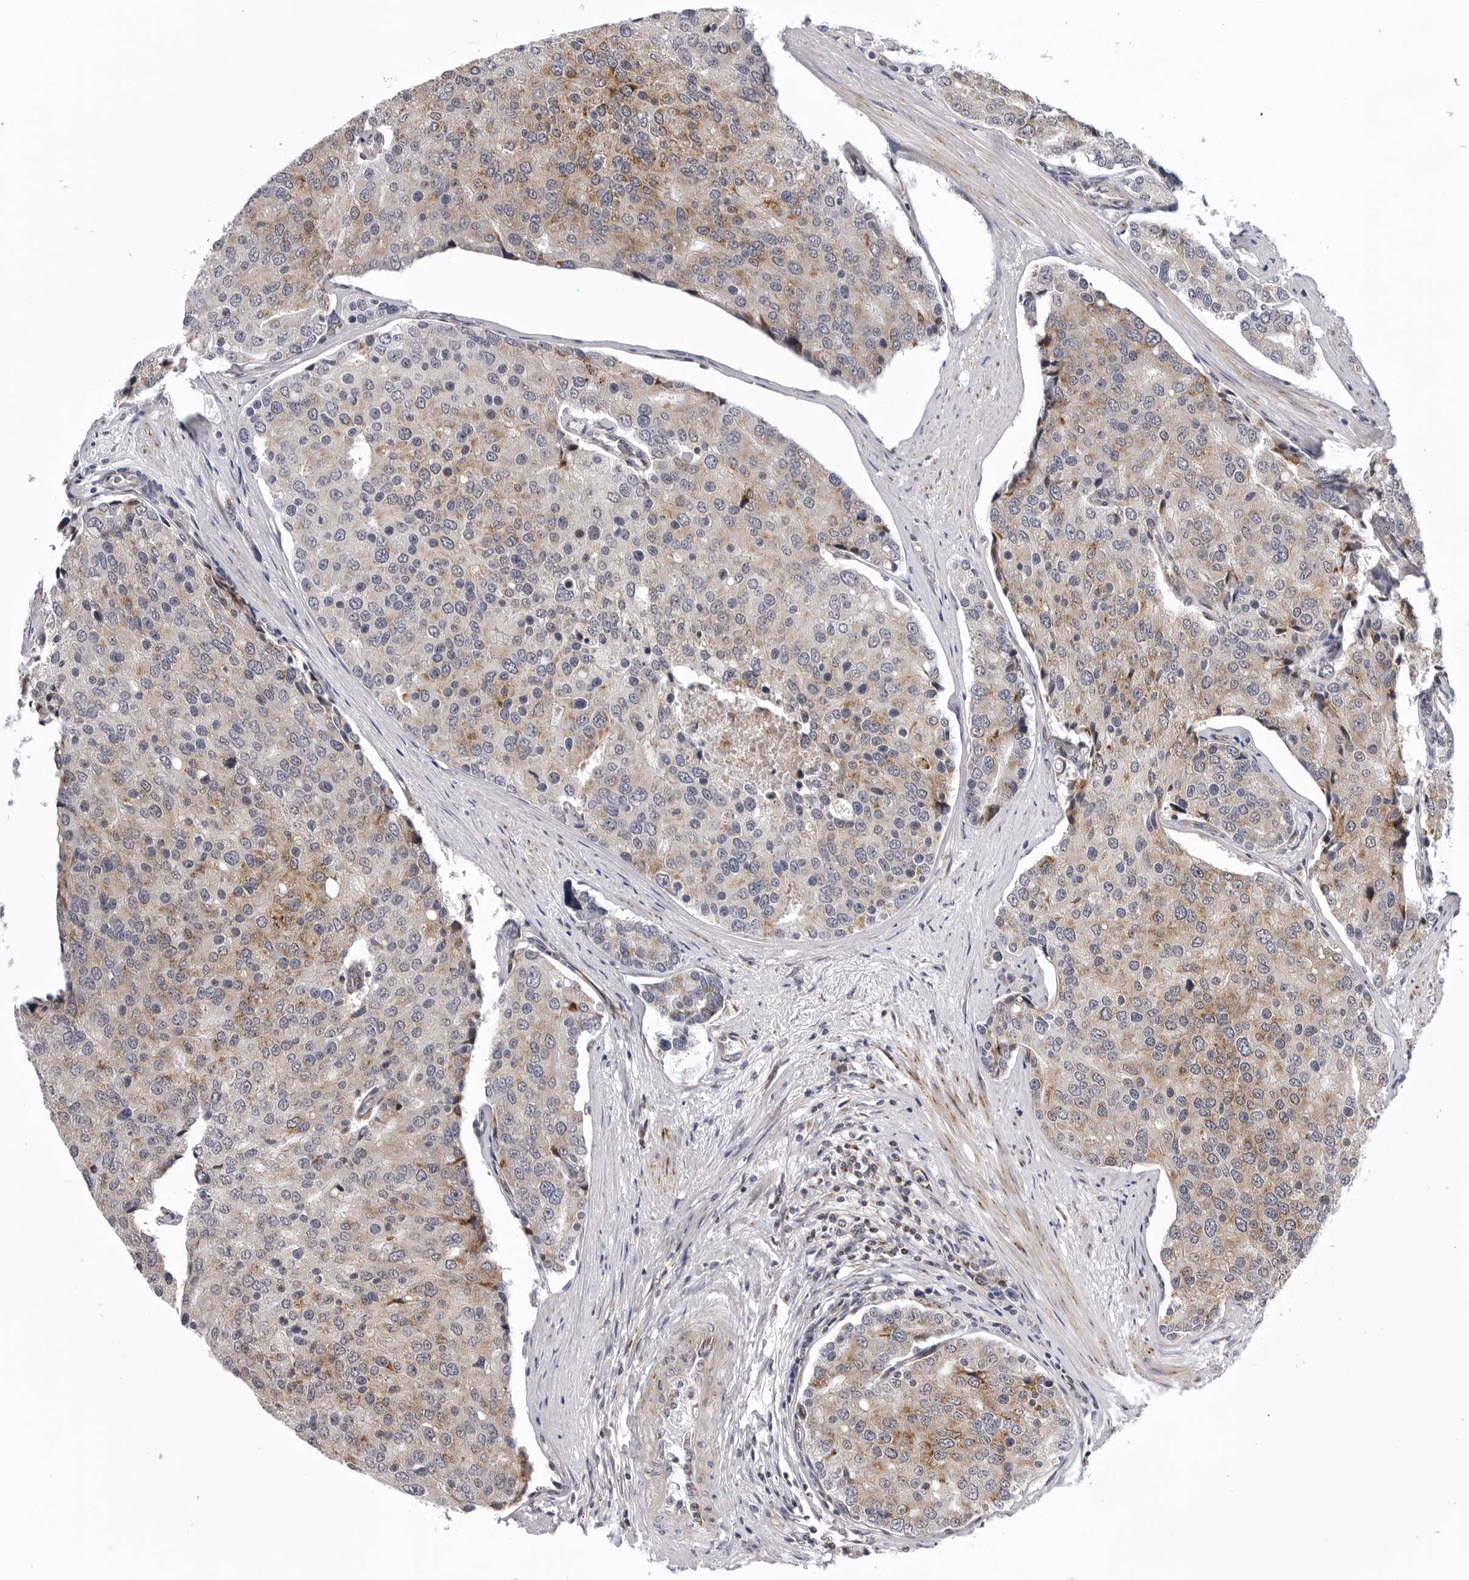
{"staining": {"intensity": "weak", "quantity": "25%-75%", "location": "cytoplasmic/membranous"}, "tissue": "prostate cancer", "cell_type": "Tumor cells", "image_type": "cancer", "snomed": [{"axis": "morphology", "description": "Adenocarcinoma, High grade"}, {"axis": "topography", "description": "Prostate"}], "caption": "Immunohistochemical staining of adenocarcinoma (high-grade) (prostate) exhibits low levels of weak cytoplasmic/membranous protein staining in approximately 25%-75% of tumor cells.", "gene": "CDK20", "patient": {"sex": "male", "age": 50}}